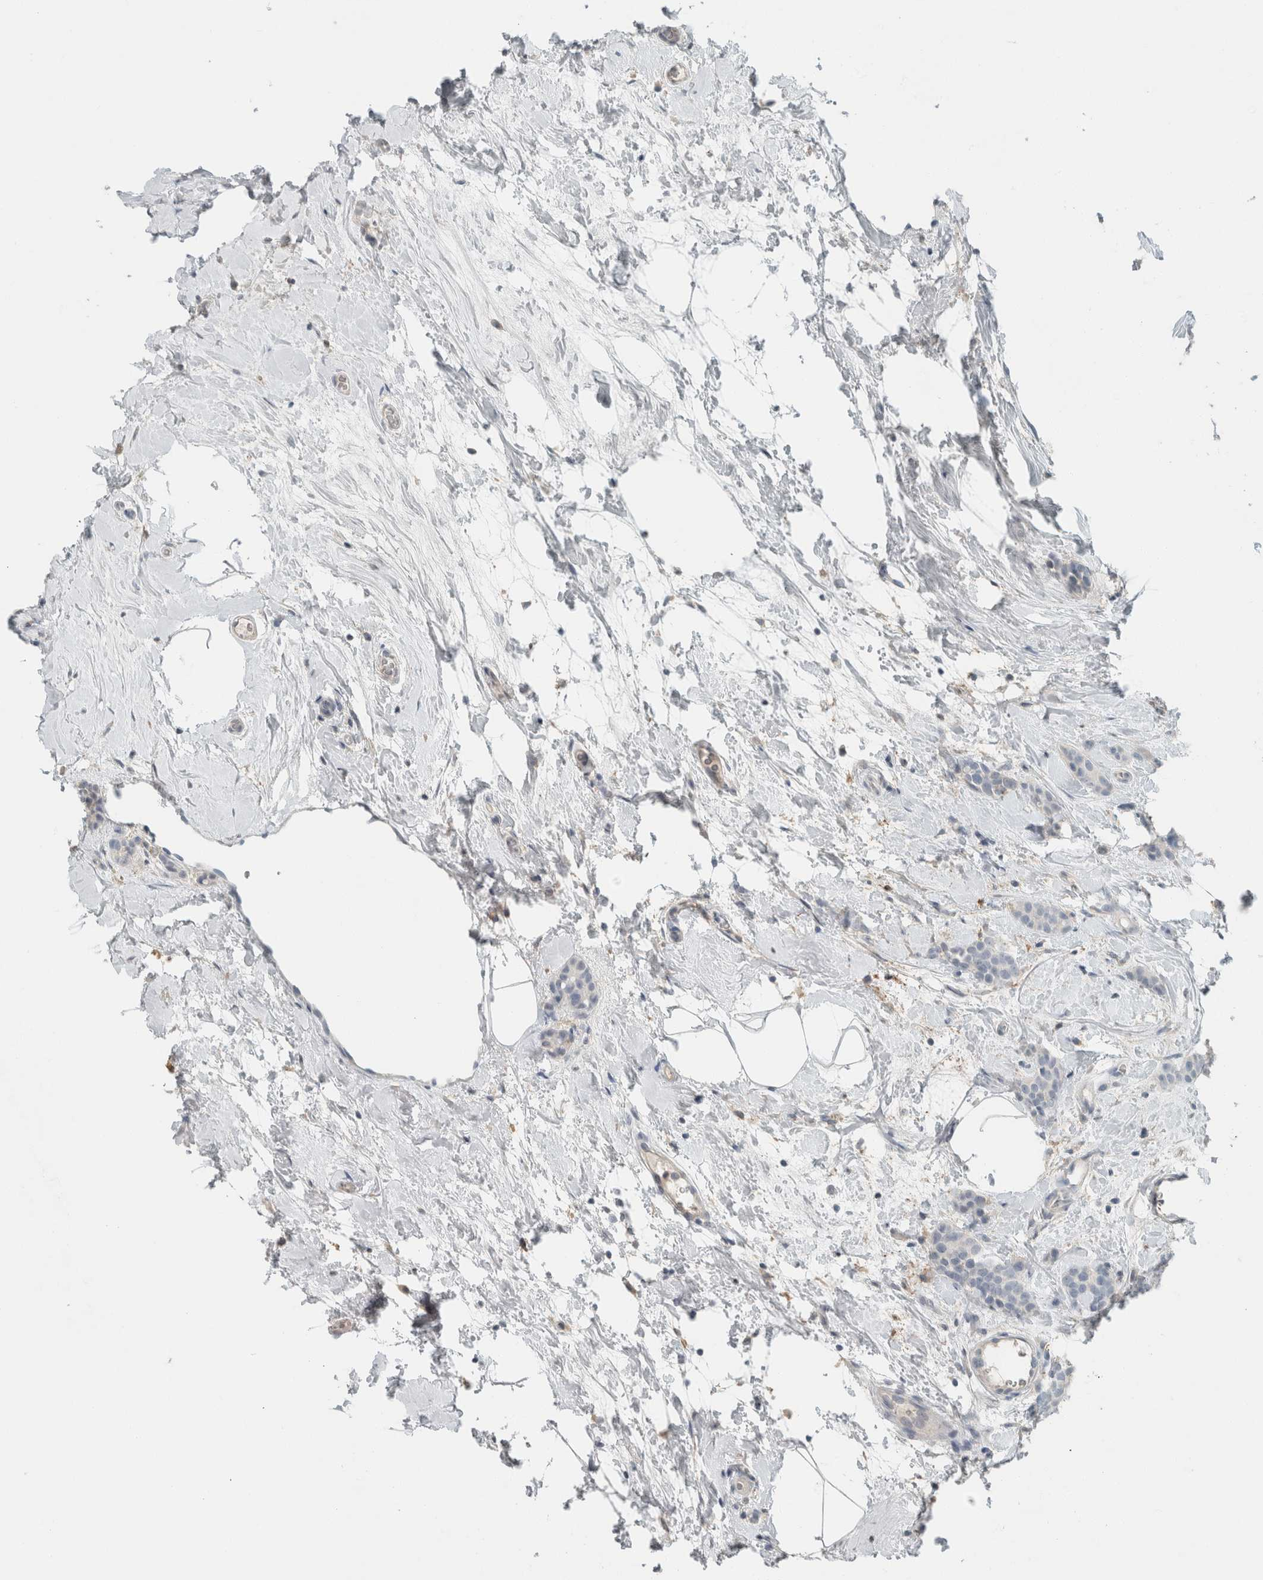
{"staining": {"intensity": "negative", "quantity": "none", "location": "none"}, "tissue": "breast cancer", "cell_type": "Tumor cells", "image_type": "cancer", "snomed": [{"axis": "morphology", "description": "Lobular carcinoma, in situ"}, {"axis": "morphology", "description": "Lobular carcinoma"}, {"axis": "topography", "description": "Breast"}], "caption": "Tumor cells are negative for protein expression in human lobular carcinoma in situ (breast).", "gene": "SCIN", "patient": {"sex": "female", "age": 41}}